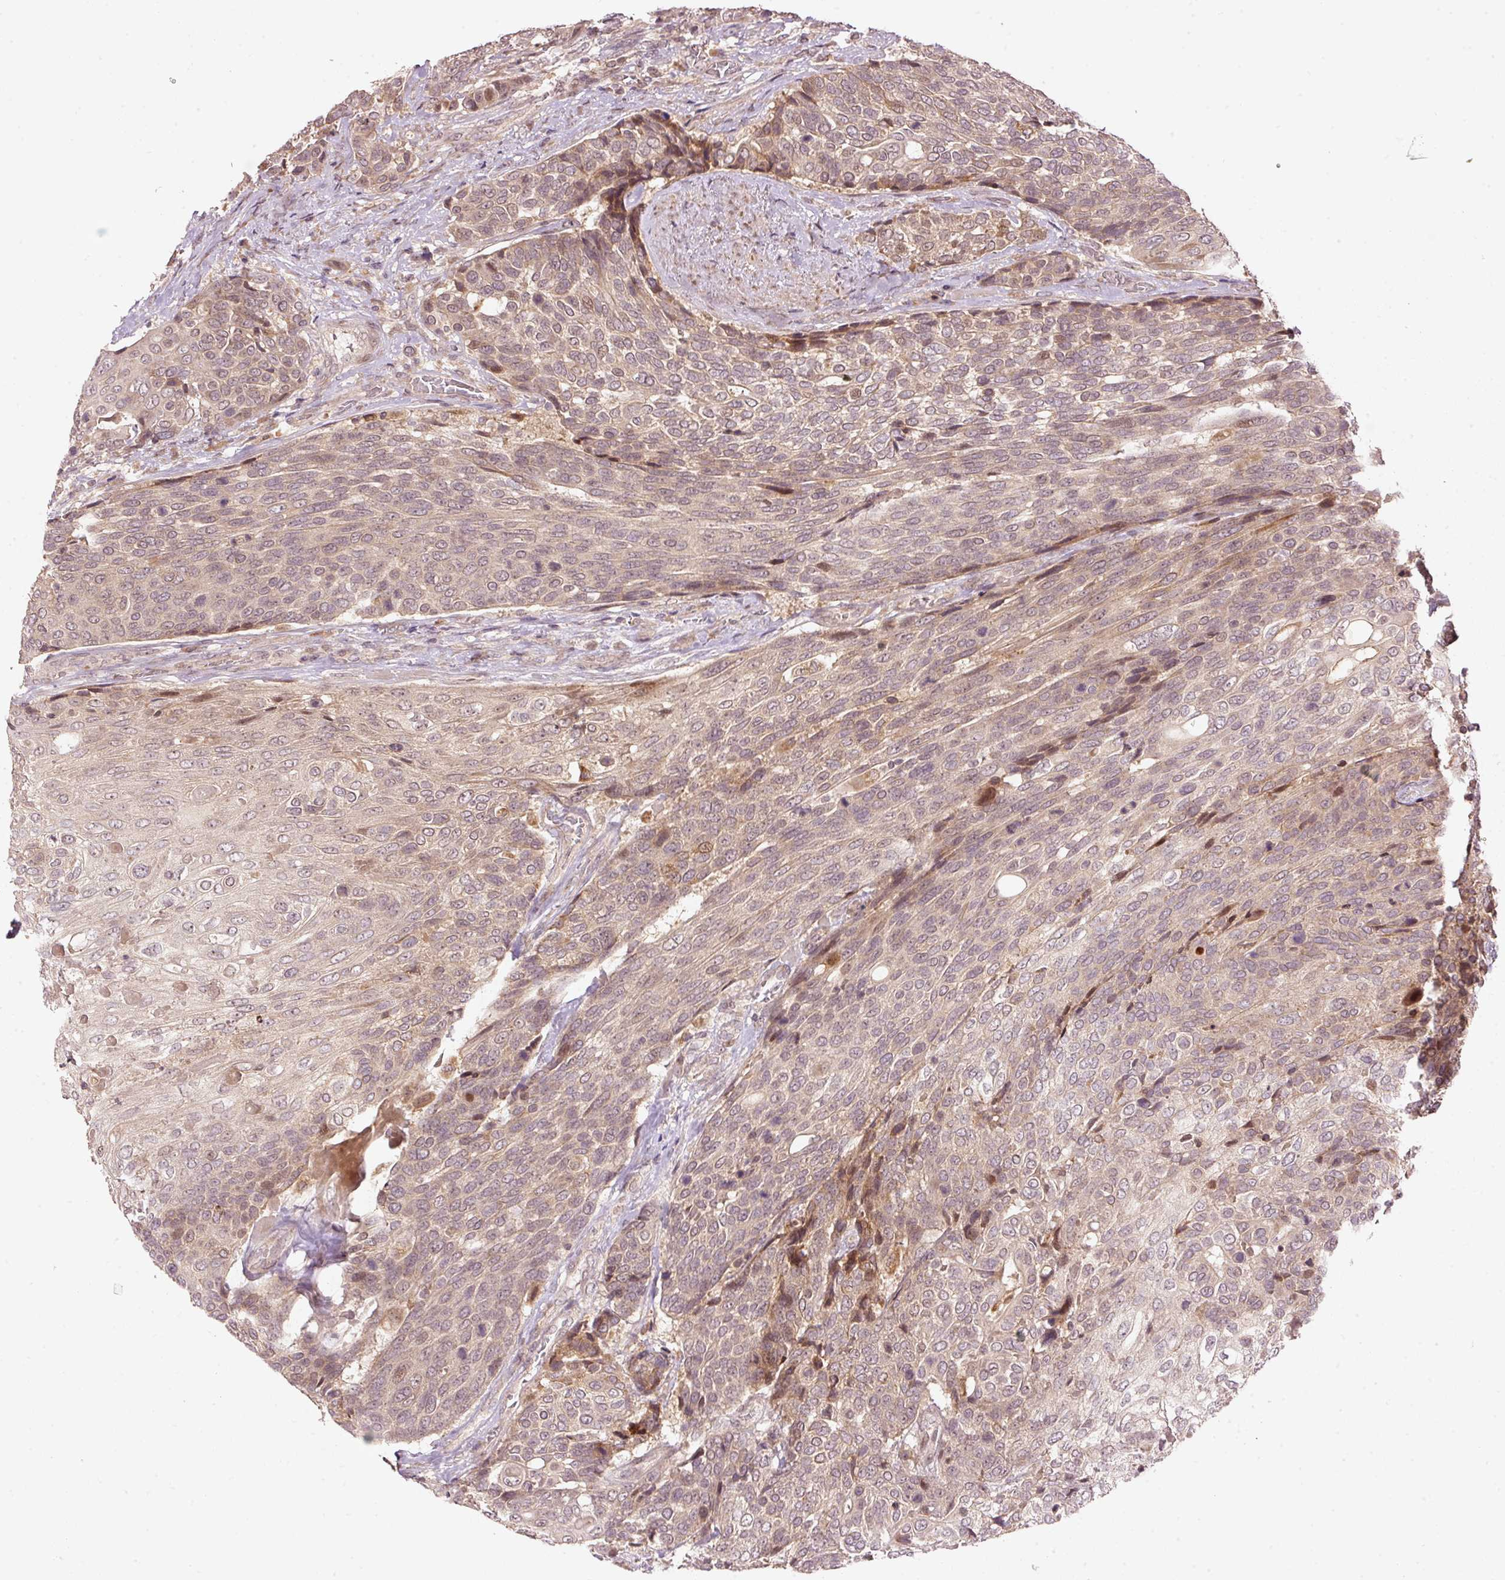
{"staining": {"intensity": "weak", "quantity": "<25%", "location": "nuclear"}, "tissue": "urothelial cancer", "cell_type": "Tumor cells", "image_type": "cancer", "snomed": [{"axis": "morphology", "description": "Urothelial carcinoma, High grade"}, {"axis": "topography", "description": "Urinary bladder"}], "caption": "DAB (3,3'-diaminobenzidine) immunohistochemical staining of human urothelial carcinoma (high-grade) shows no significant staining in tumor cells.", "gene": "PCDHB1", "patient": {"sex": "female", "age": 70}}